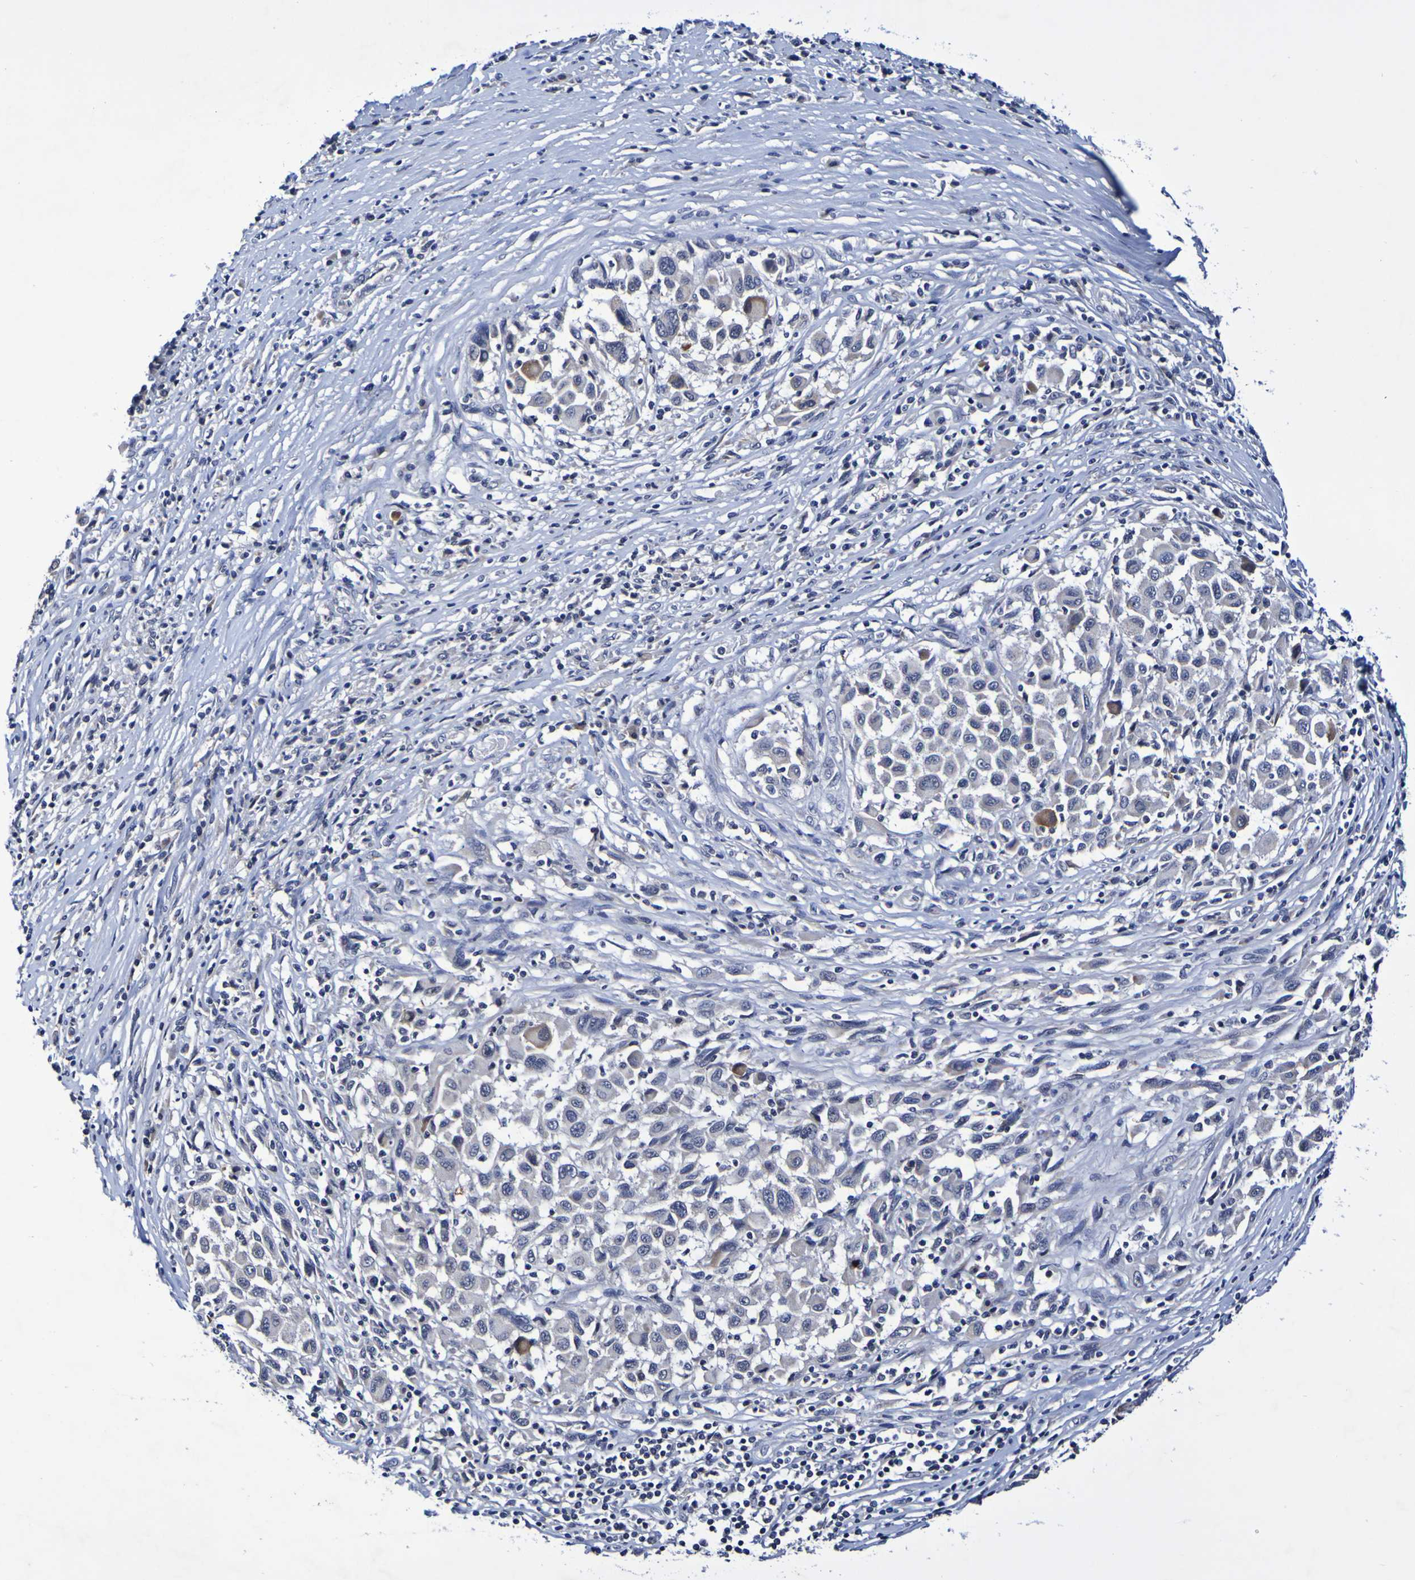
{"staining": {"intensity": "weak", "quantity": ">75%", "location": "cytoplasmic/membranous,nuclear"}, "tissue": "melanoma", "cell_type": "Tumor cells", "image_type": "cancer", "snomed": [{"axis": "morphology", "description": "Malignant melanoma, Metastatic site"}, {"axis": "topography", "description": "Lymph node"}], "caption": "Tumor cells reveal low levels of weak cytoplasmic/membranous and nuclear staining in about >75% of cells in melanoma. The staining was performed using DAB (3,3'-diaminobenzidine) to visualize the protein expression in brown, while the nuclei were stained in blue with hematoxylin (Magnification: 20x).", "gene": "PTP4A2", "patient": {"sex": "male", "age": 61}}